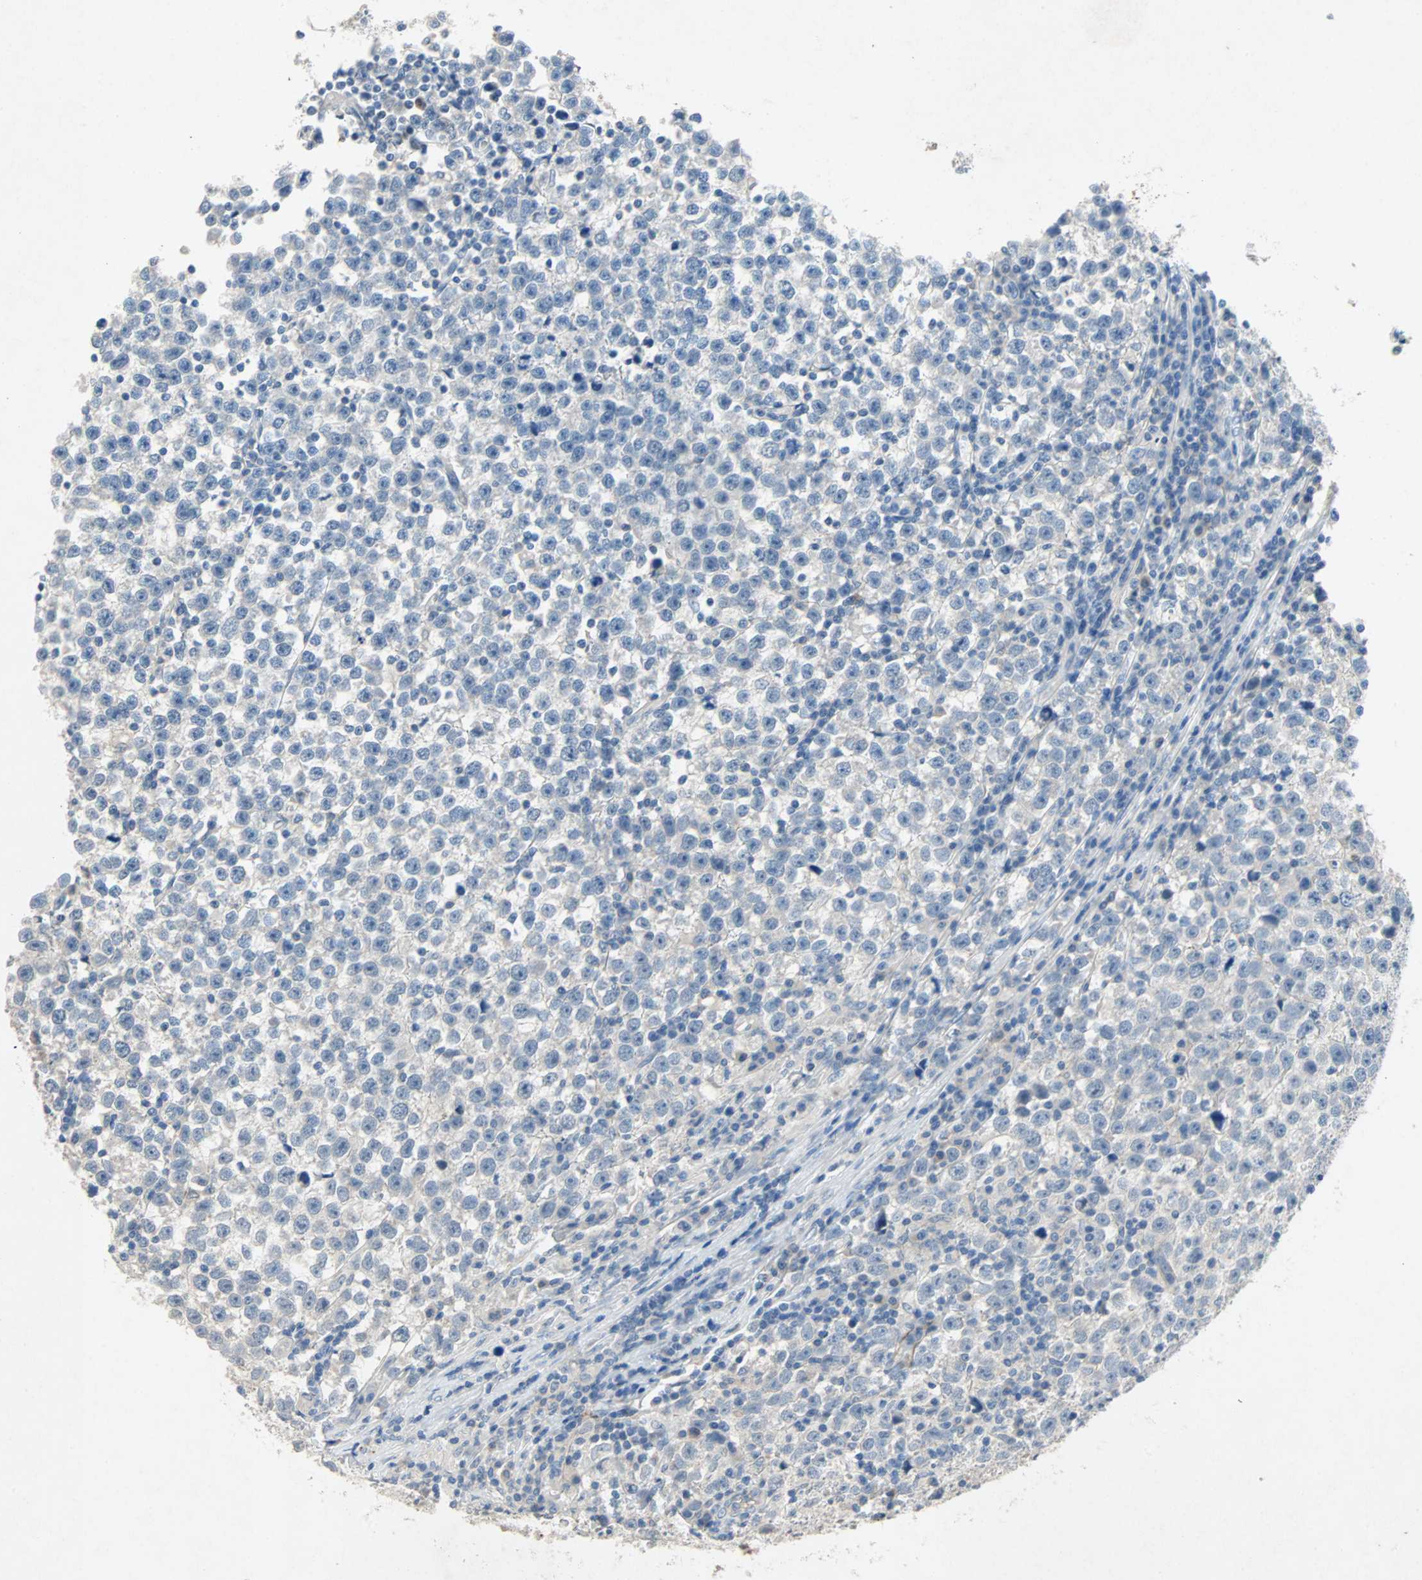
{"staining": {"intensity": "negative", "quantity": "none", "location": "none"}, "tissue": "testis cancer", "cell_type": "Tumor cells", "image_type": "cancer", "snomed": [{"axis": "morphology", "description": "Seminoma, NOS"}, {"axis": "topography", "description": "Testis"}], "caption": "Immunohistochemistry (IHC) histopathology image of neoplastic tissue: human testis cancer stained with DAB exhibits no significant protein staining in tumor cells. (Stains: DAB immunohistochemistry with hematoxylin counter stain, Microscopy: brightfield microscopy at high magnification).", "gene": "PCDHB2", "patient": {"sex": "male", "age": 43}}